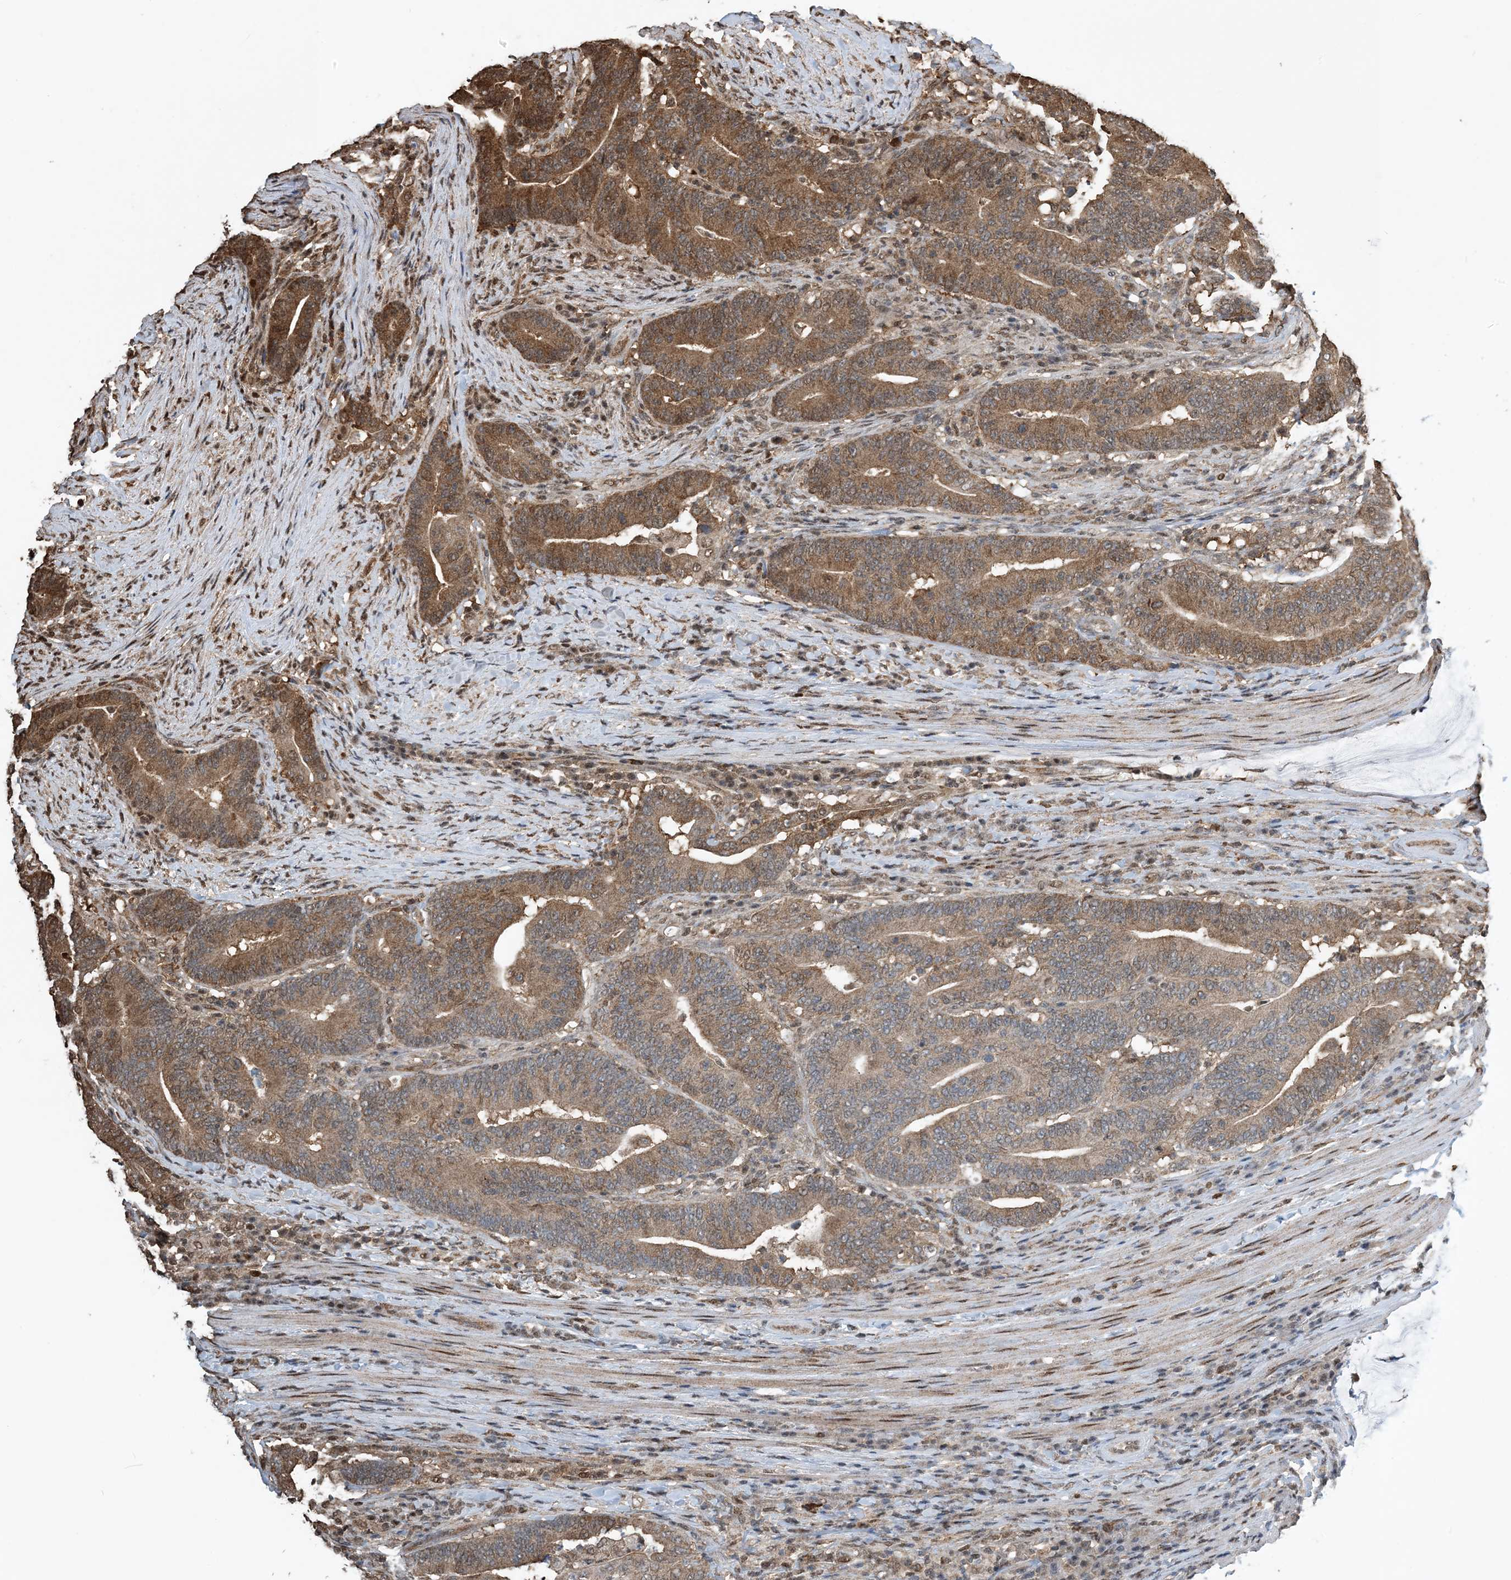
{"staining": {"intensity": "moderate", "quantity": ">75%", "location": "cytoplasmic/membranous"}, "tissue": "colorectal cancer", "cell_type": "Tumor cells", "image_type": "cancer", "snomed": [{"axis": "morphology", "description": "Normal tissue, NOS"}, {"axis": "morphology", "description": "Adenocarcinoma, NOS"}, {"axis": "topography", "description": "Colon"}], "caption": "There is medium levels of moderate cytoplasmic/membranous positivity in tumor cells of colorectal adenocarcinoma, as demonstrated by immunohistochemical staining (brown color).", "gene": "HSPA1A", "patient": {"sex": "female", "age": 66}}